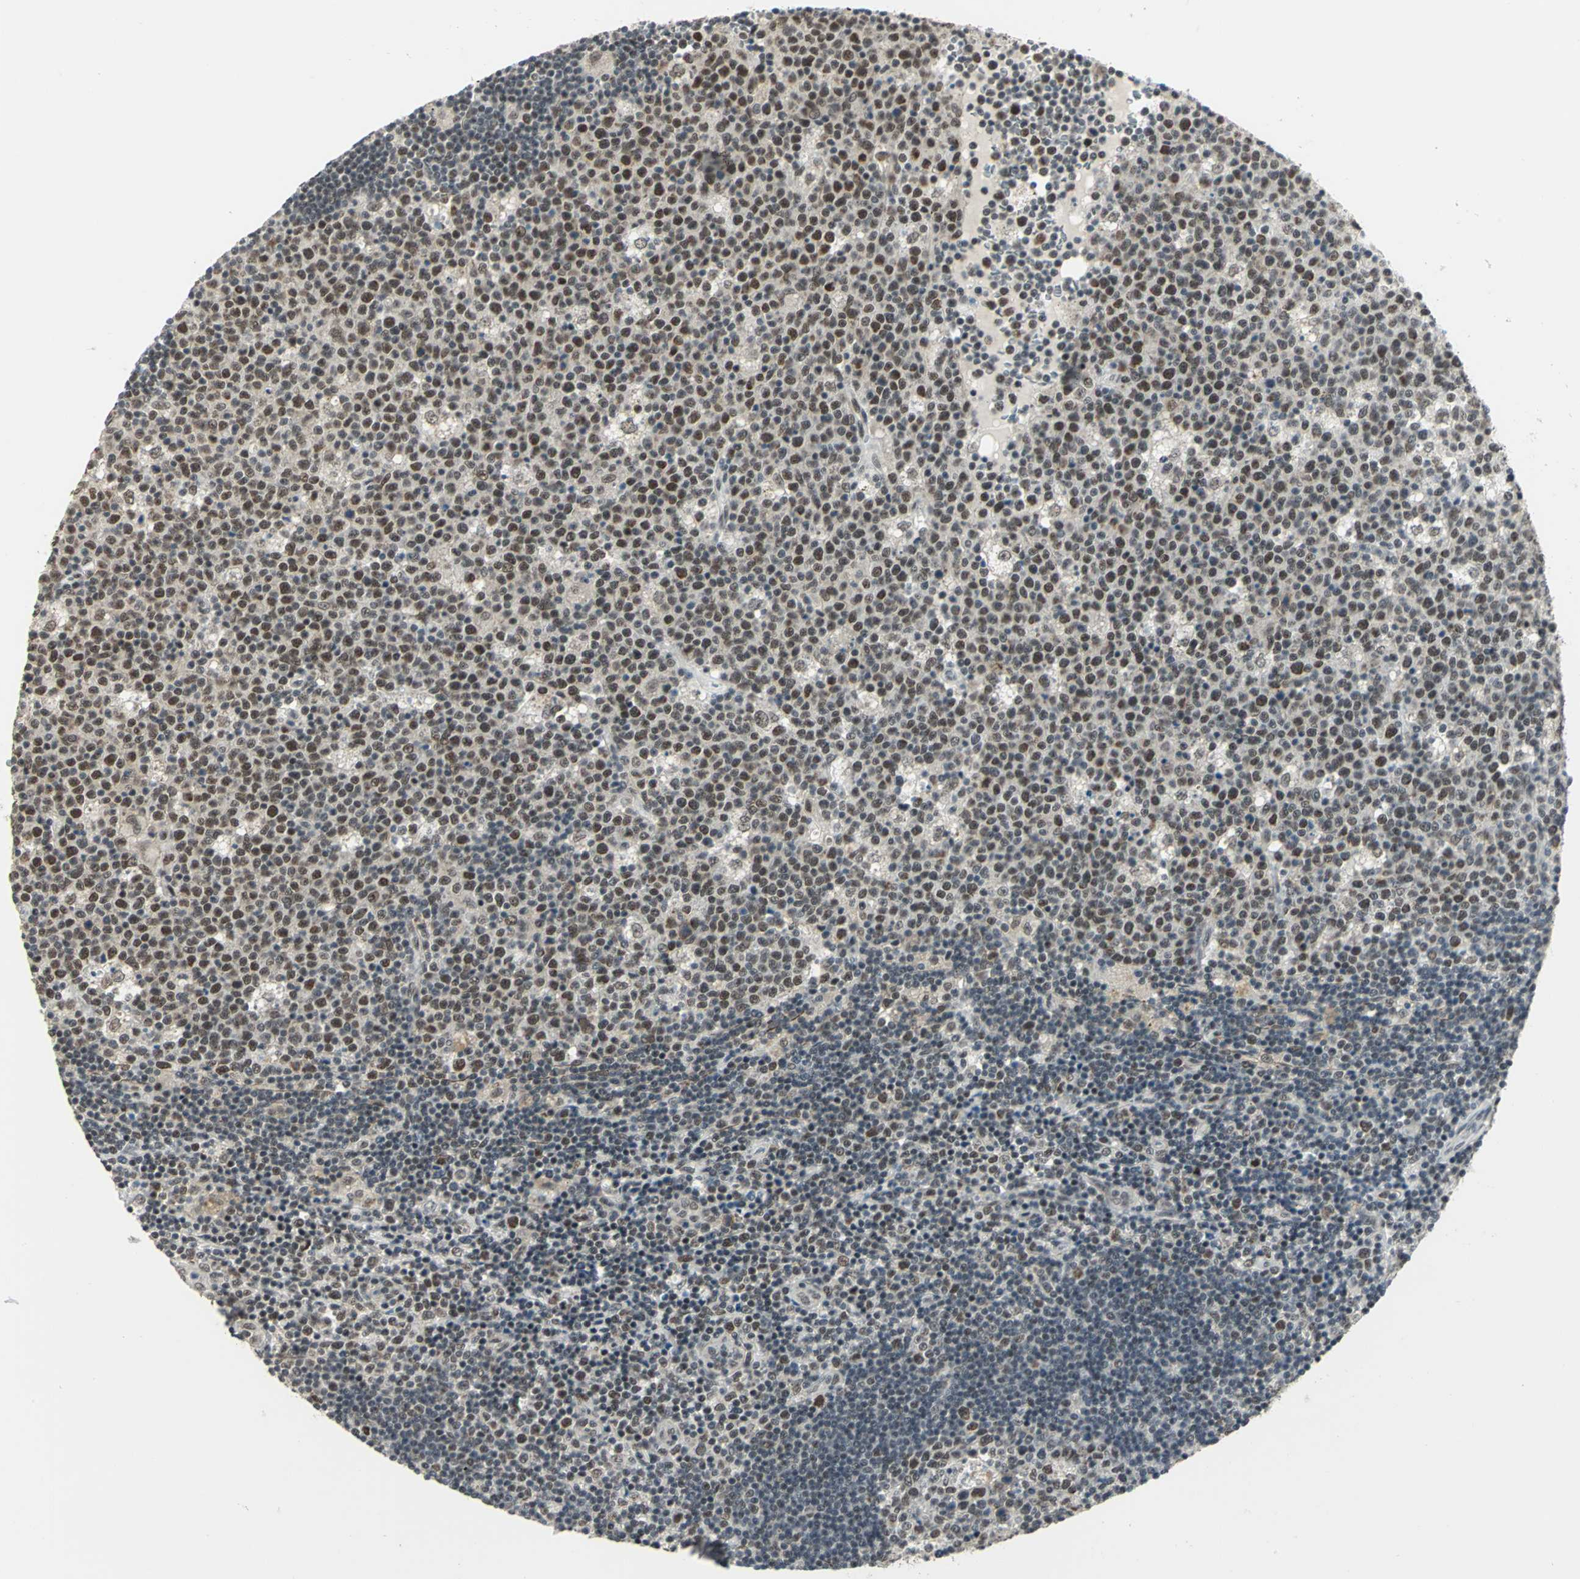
{"staining": {"intensity": "moderate", "quantity": "25%-75%", "location": "nuclear"}, "tissue": "lymph node", "cell_type": "Germinal center cells", "image_type": "normal", "snomed": [{"axis": "morphology", "description": "Normal tissue, NOS"}, {"axis": "topography", "description": "Lymph node"}, {"axis": "topography", "description": "Salivary gland"}], "caption": "Protein expression analysis of unremarkable lymph node reveals moderate nuclear staining in about 25%-75% of germinal center cells. The staining is performed using DAB (3,3'-diaminobenzidine) brown chromogen to label protein expression. The nuclei are counter-stained blue using hematoxylin.", "gene": "MTA1", "patient": {"sex": "male", "age": 8}}